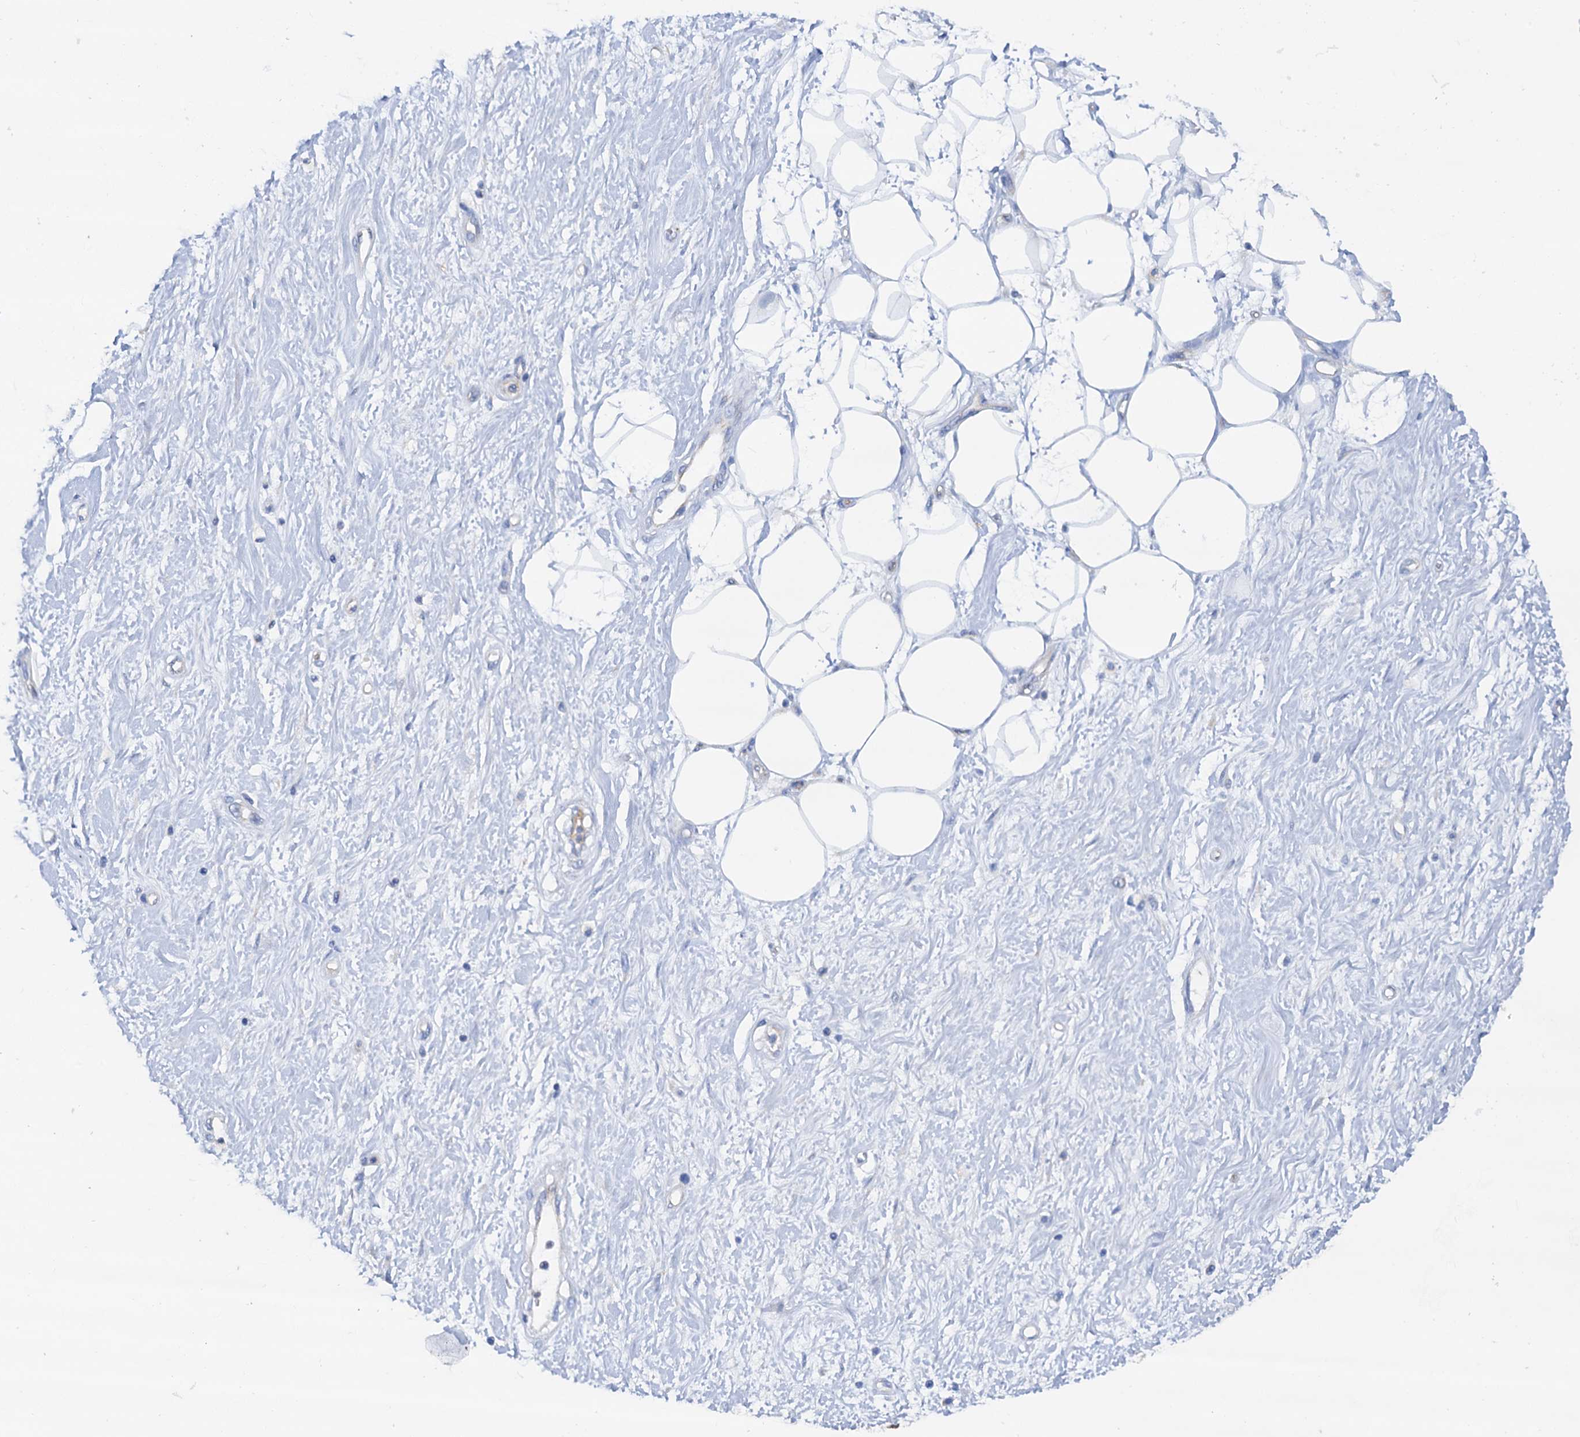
{"staining": {"intensity": "negative", "quantity": "none", "location": "none"}, "tissue": "adipose tissue", "cell_type": "Adipocytes", "image_type": "normal", "snomed": [{"axis": "morphology", "description": "Normal tissue, NOS"}, {"axis": "morphology", "description": "Adenocarcinoma, NOS"}, {"axis": "topography", "description": "Pancreas"}, {"axis": "topography", "description": "Peripheral nerve tissue"}], "caption": "Immunohistochemistry of unremarkable adipose tissue reveals no positivity in adipocytes. Brightfield microscopy of immunohistochemistry stained with DAB (brown) and hematoxylin (blue), captured at high magnification.", "gene": "RASSF9", "patient": {"sex": "male", "age": 59}}